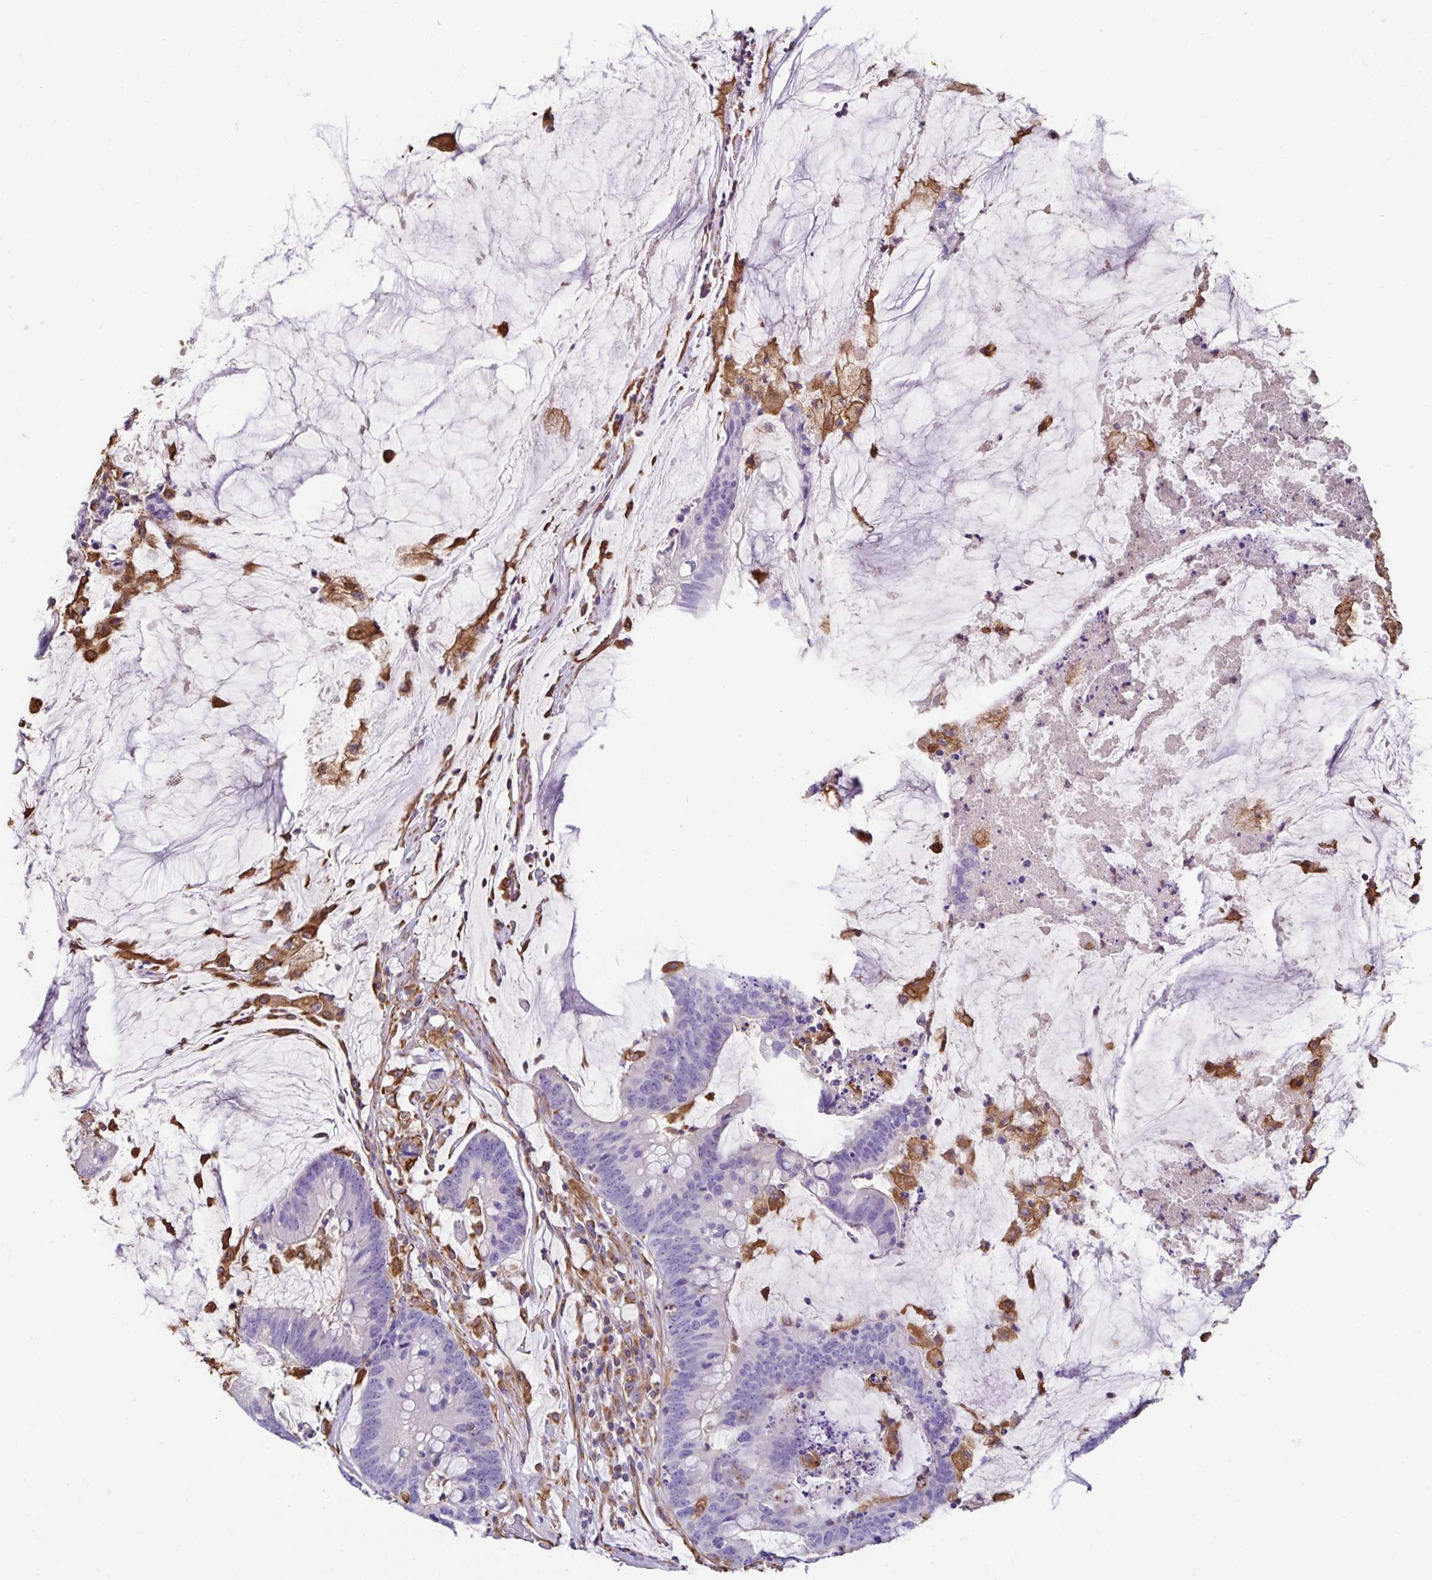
{"staining": {"intensity": "negative", "quantity": "none", "location": "none"}, "tissue": "colorectal cancer", "cell_type": "Tumor cells", "image_type": "cancer", "snomed": [{"axis": "morphology", "description": "Adenocarcinoma, NOS"}, {"axis": "topography", "description": "Colon"}], "caption": "The immunohistochemistry (IHC) image has no significant staining in tumor cells of colorectal adenocarcinoma tissue.", "gene": "TRPV6", "patient": {"sex": "male", "age": 62}}